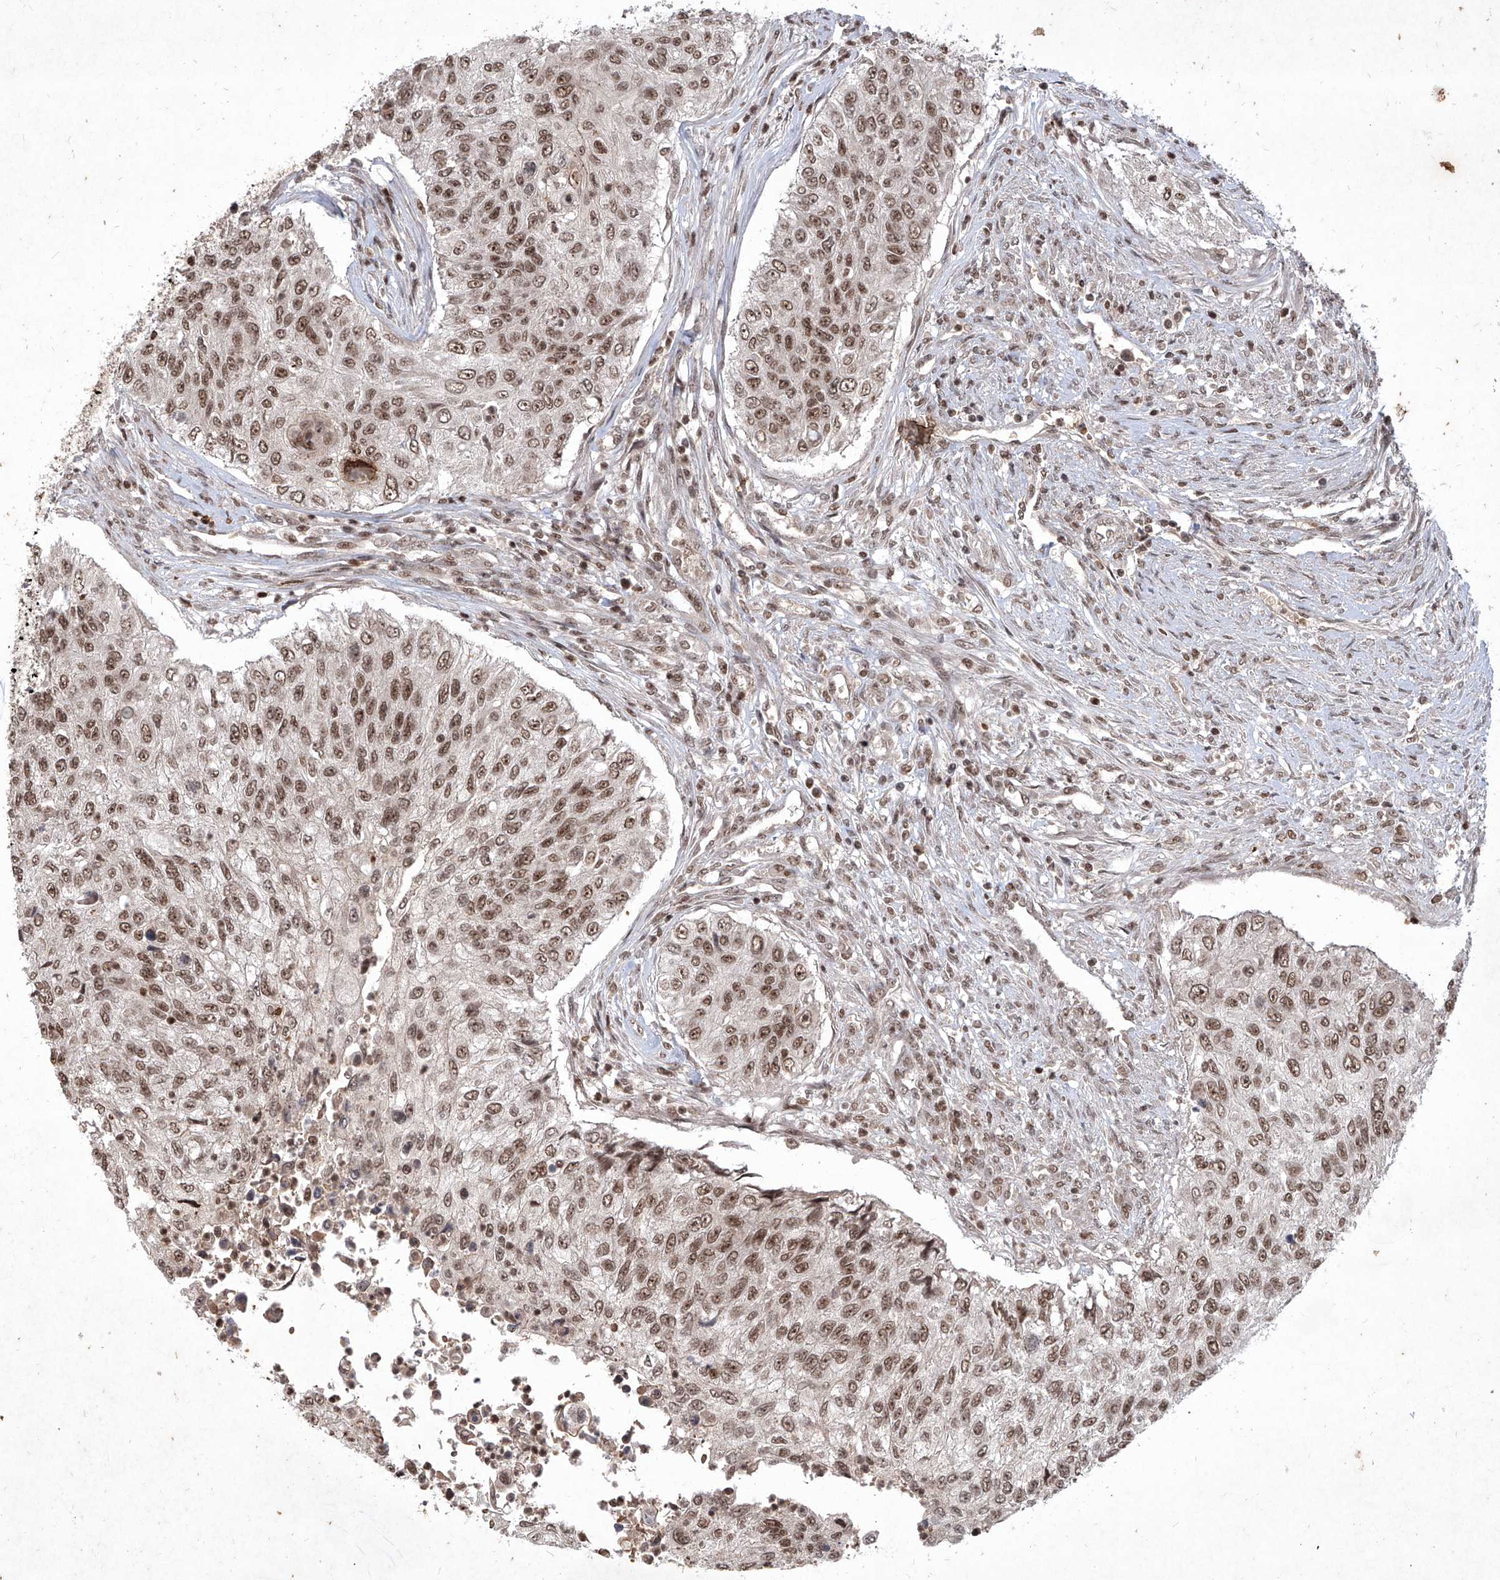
{"staining": {"intensity": "moderate", "quantity": ">75%", "location": "nuclear"}, "tissue": "urothelial cancer", "cell_type": "Tumor cells", "image_type": "cancer", "snomed": [{"axis": "morphology", "description": "Urothelial carcinoma, High grade"}, {"axis": "topography", "description": "Urinary bladder"}], "caption": "Immunohistochemistry image of neoplastic tissue: human urothelial cancer stained using IHC shows medium levels of moderate protein expression localized specifically in the nuclear of tumor cells, appearing as a nuclear brown color.", "gene": "IRF2", "patient": {"sex": "female", "age": 60}}